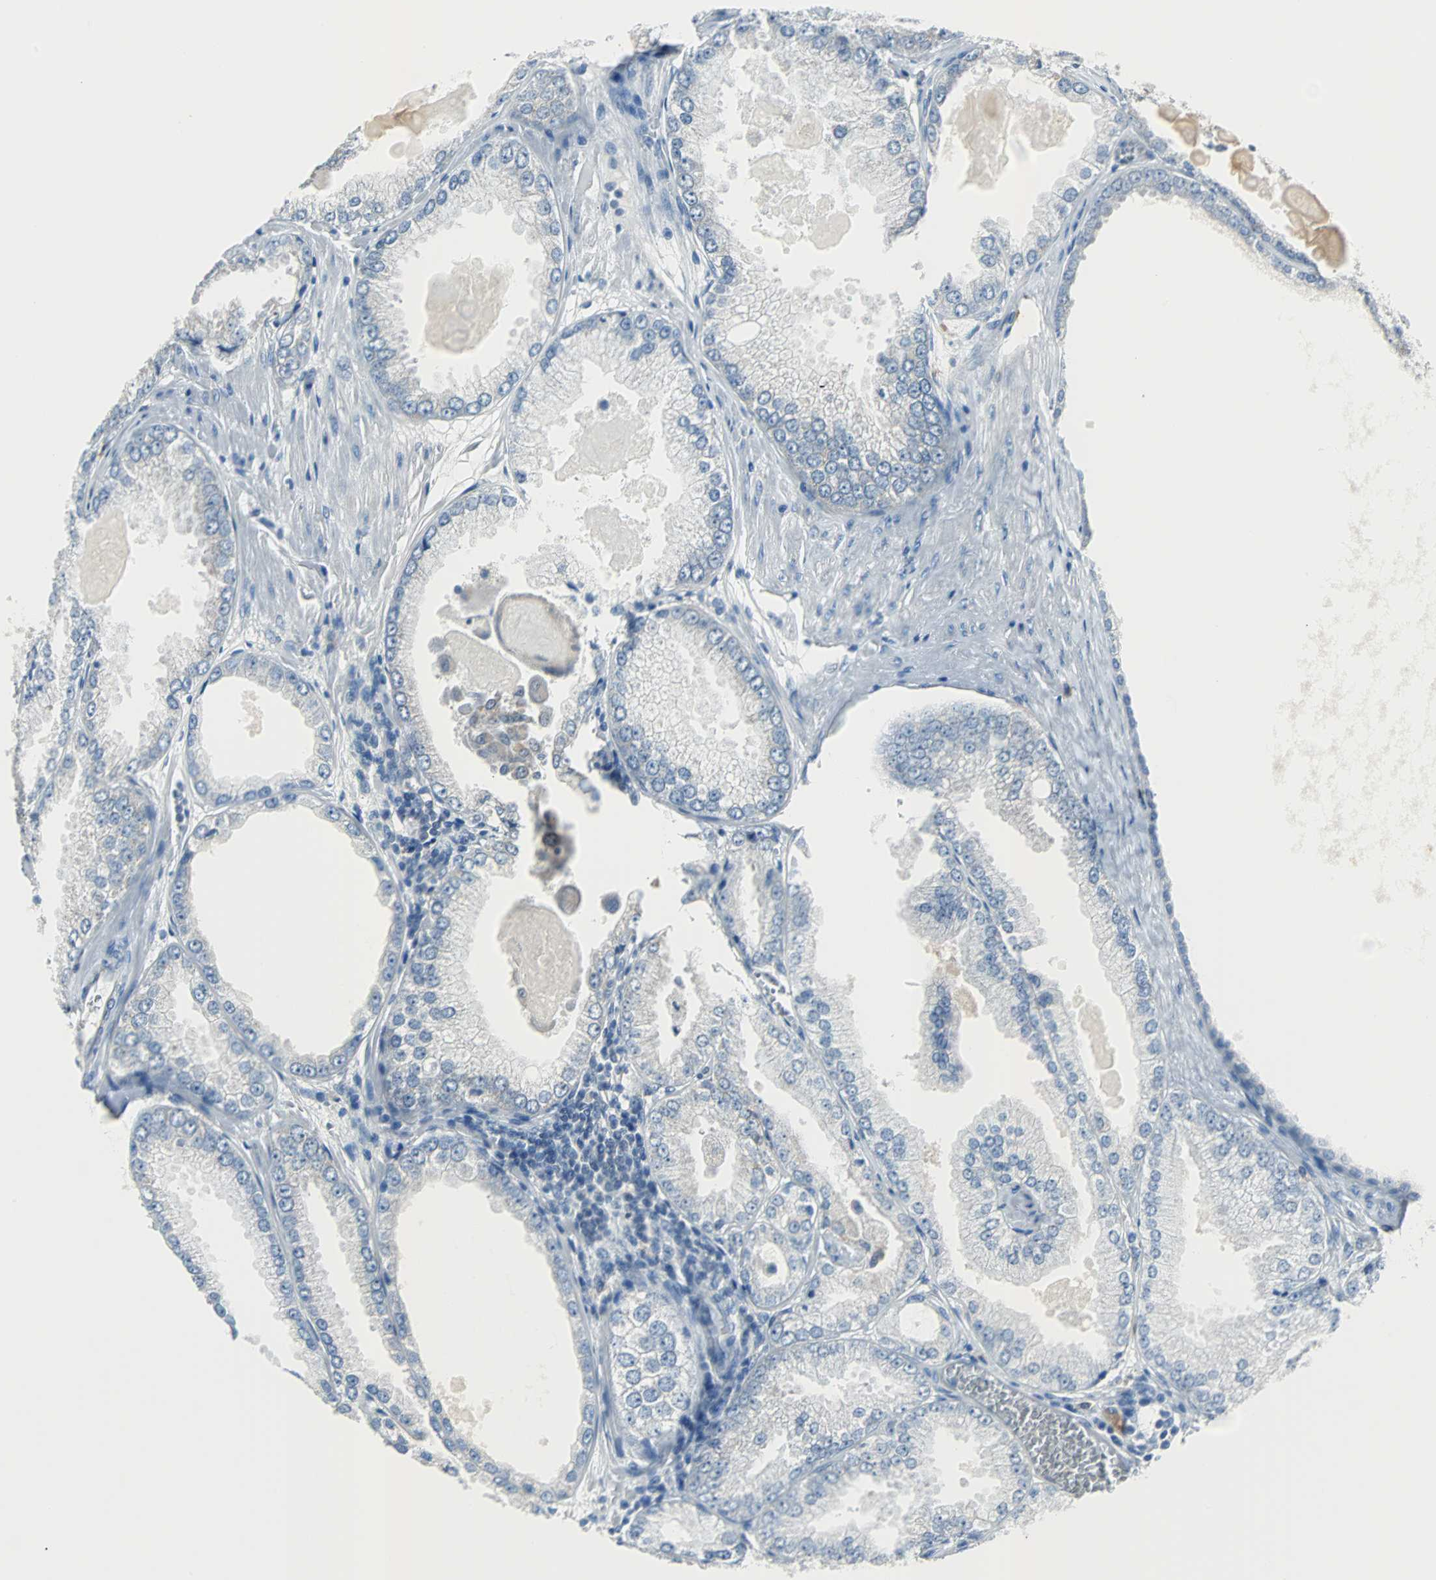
{"staining": {"intensity": "negative", "quantity": "none", "location": "none"}, "tissue": "prostate cancer", "cell_type": "Tumor cells", "image_type": "cancer", "snomed": [{"axis": "morphology", "description": "Adenocarcinoma, High grade"}, {"axis": "topography", "description": "Prostate"}], "caption": "This is a photomicrograph of immunohistochemistry (IHC) staining of prostate adenocarcinoma (high-grade), which shows no staining in tumor cells.", "gene": "PDIA4", "patient": {"sex": "male", "age": 61}}